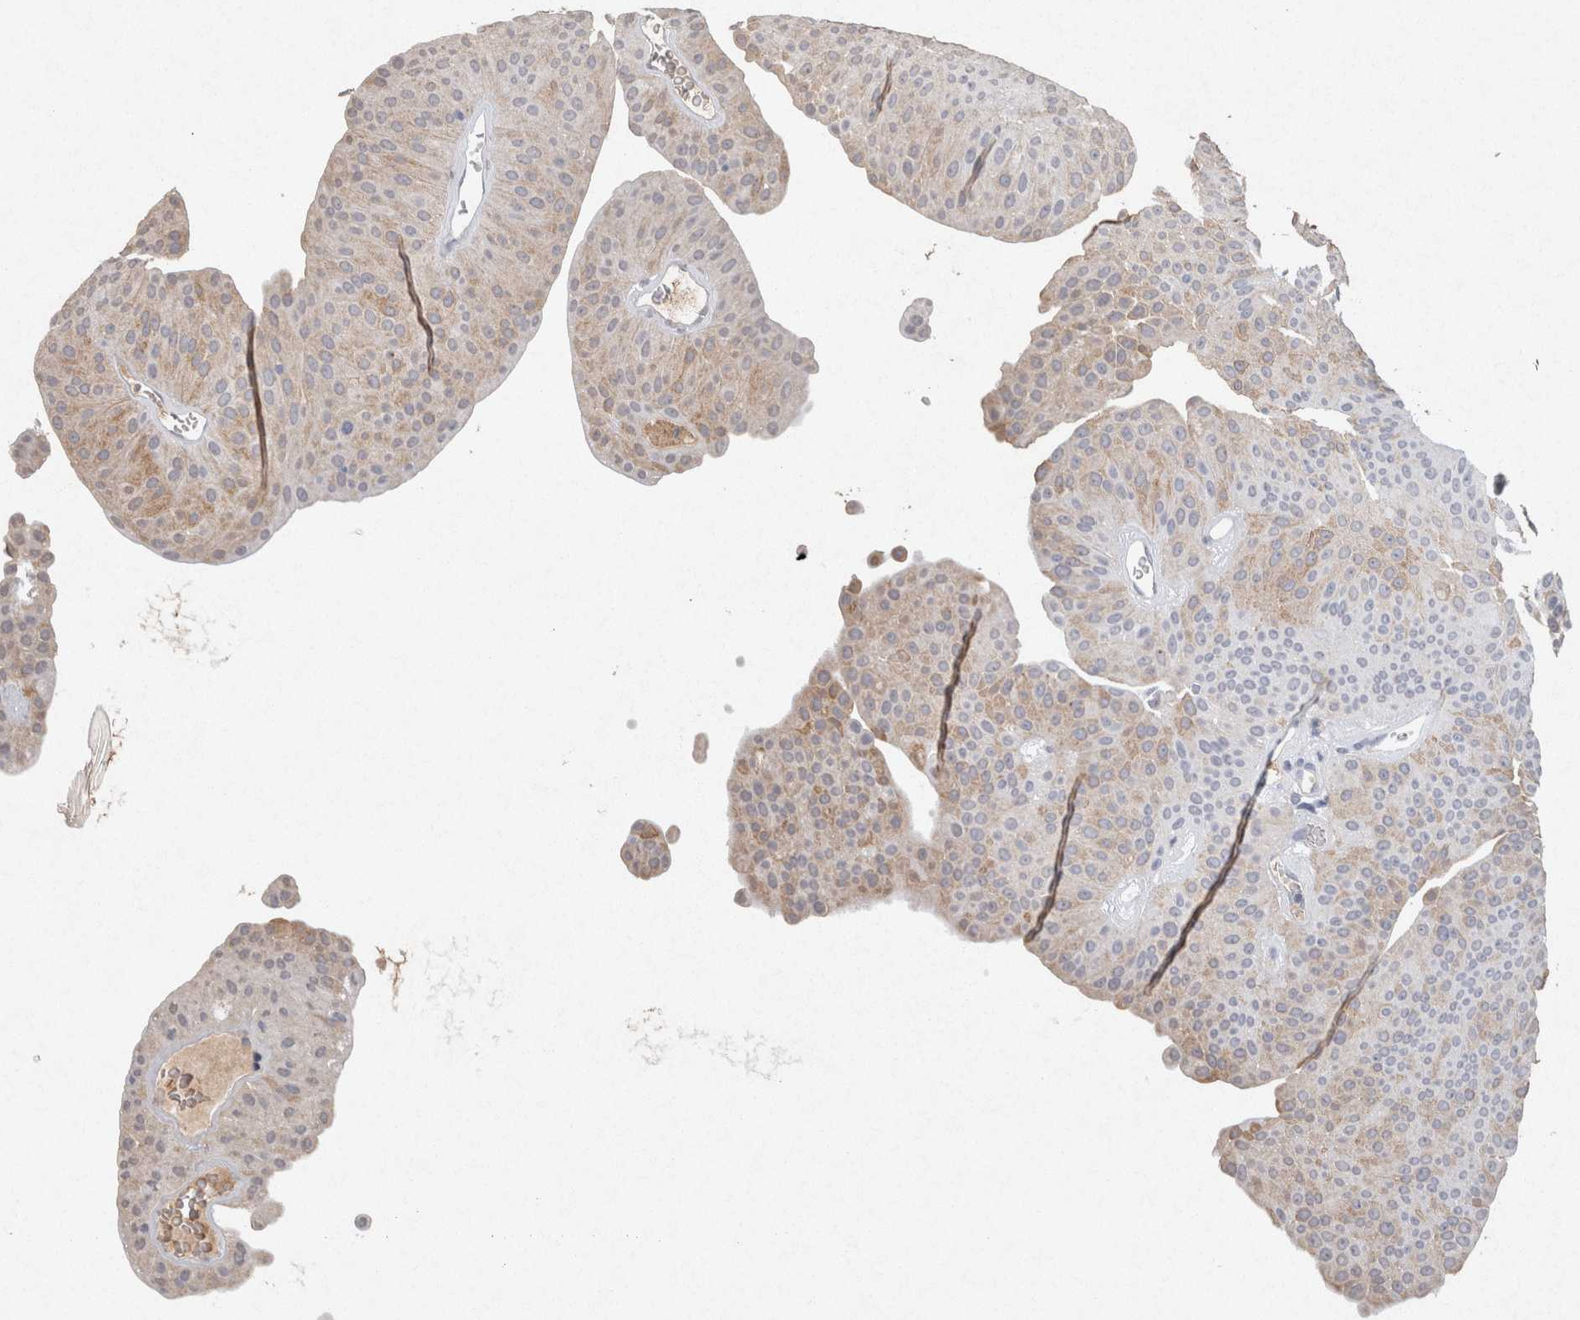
{"staining": {"intensity": "moderate", "quantity": ">75%", "location": "cytoplasmic/membranous"}, "tissue": "urothelial cancer", "cell_type": "Tumor cells", "image_type": "cancer", "snomed": [{"axis": "morphology", "description": "Urothelial carcinoma, Low grade"}, {"axis": "topography", "description": "Urinary bladder"}], "caption": "A brown stain shows moderate cytoplasmic/membranous expression of a protein in human urothelial carcinoma (low-grade) tumor cells.", "gene": "FABP7", "patient": {"sex": "female", "age": 60}}